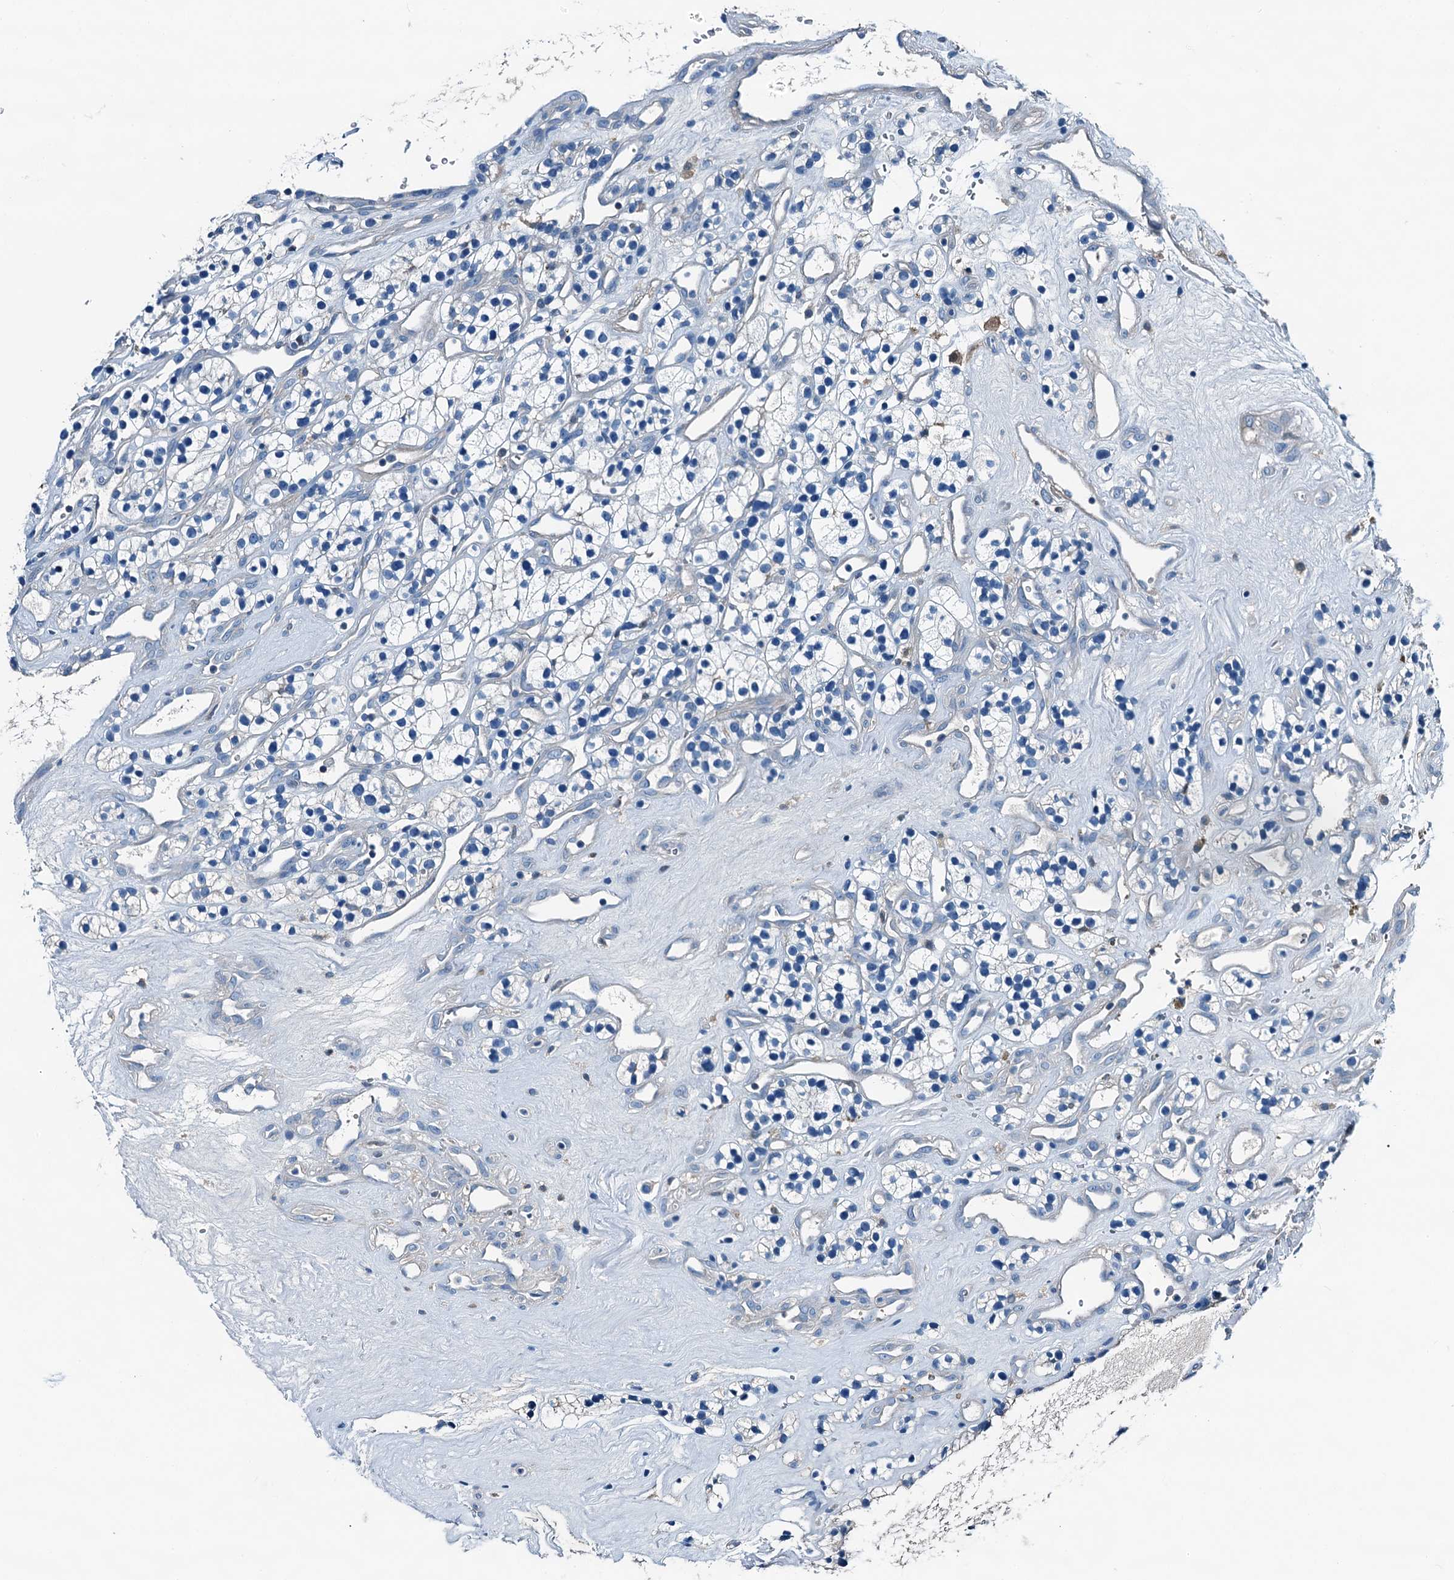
{"staining": {"intensity": "negative", "quantity": "none", "location": "none"}, "tissue": "renal cancer", "cell_type": "Tumor cells", "image_type": "cancer", "snomed": [{"axis": "morphology", "description": "Adenocarcinoma, NOS"}, {"axis": "topography", "description": "Kidney"}], "caption": "This is an immunohistochemistry micrograph of human renal adenocarcinoma. There is no staining in tumor cells.", "gene": "RAB3IL1", "patient": {"sex": "female", "age": 57}}